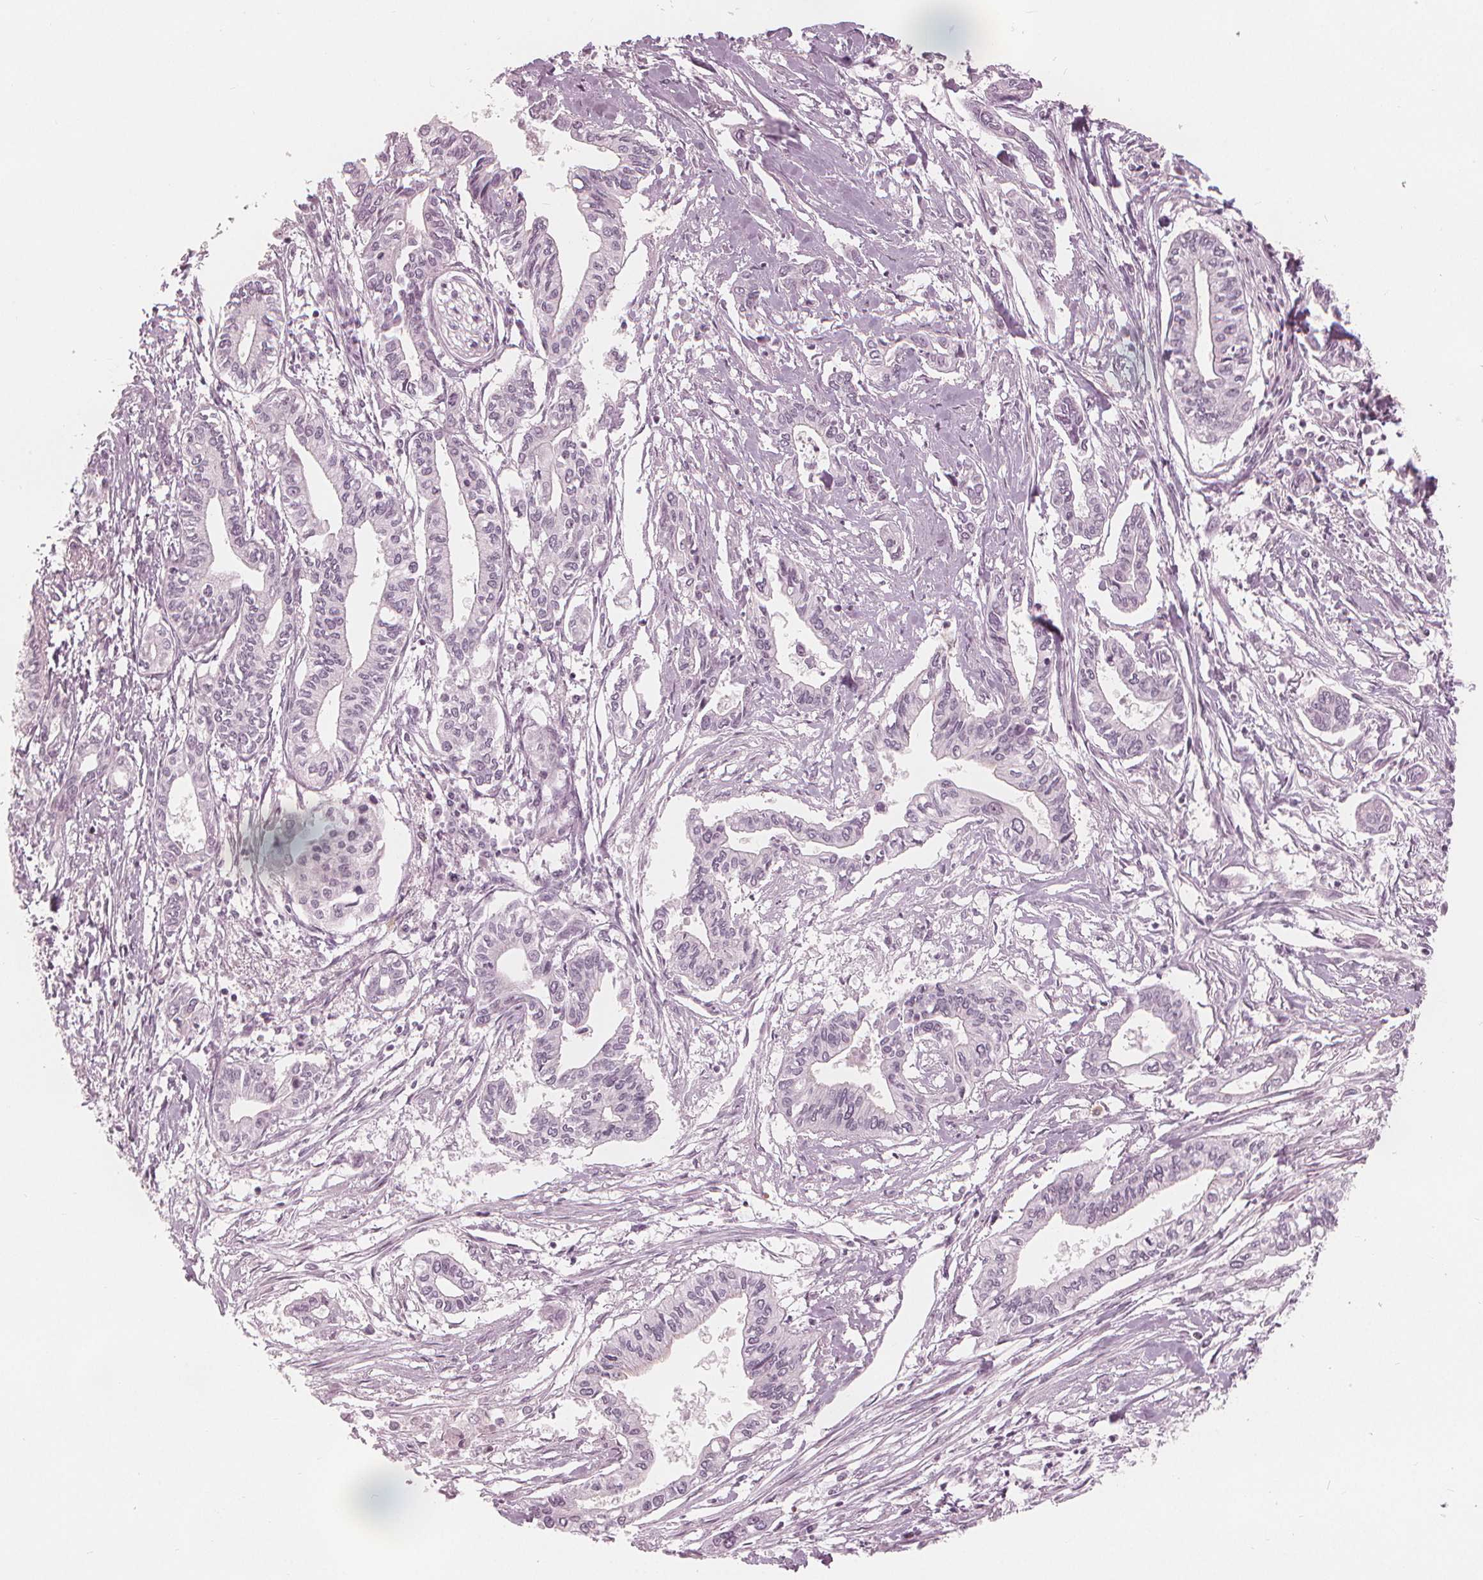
{"staining": {"intensity": "negative", "quantity": "none", "location": "none"}, "tissue": "pancreatic cancer", "cell_type": "Tumor cells", "image_type": "cancer", "snomed": [{"axis": "morphology", "description": "Adenocarcinoma, NOS"}, {"axis": "topography", "description": "Pancreas"}], "caption": "This is an immunohistochemistry (IHC) image of pancreatic cancer (adenocarcinoma). There is no expression in tumor cells.", "gene": "PAEP", "patient": {"sex": "male", "age": 60}}